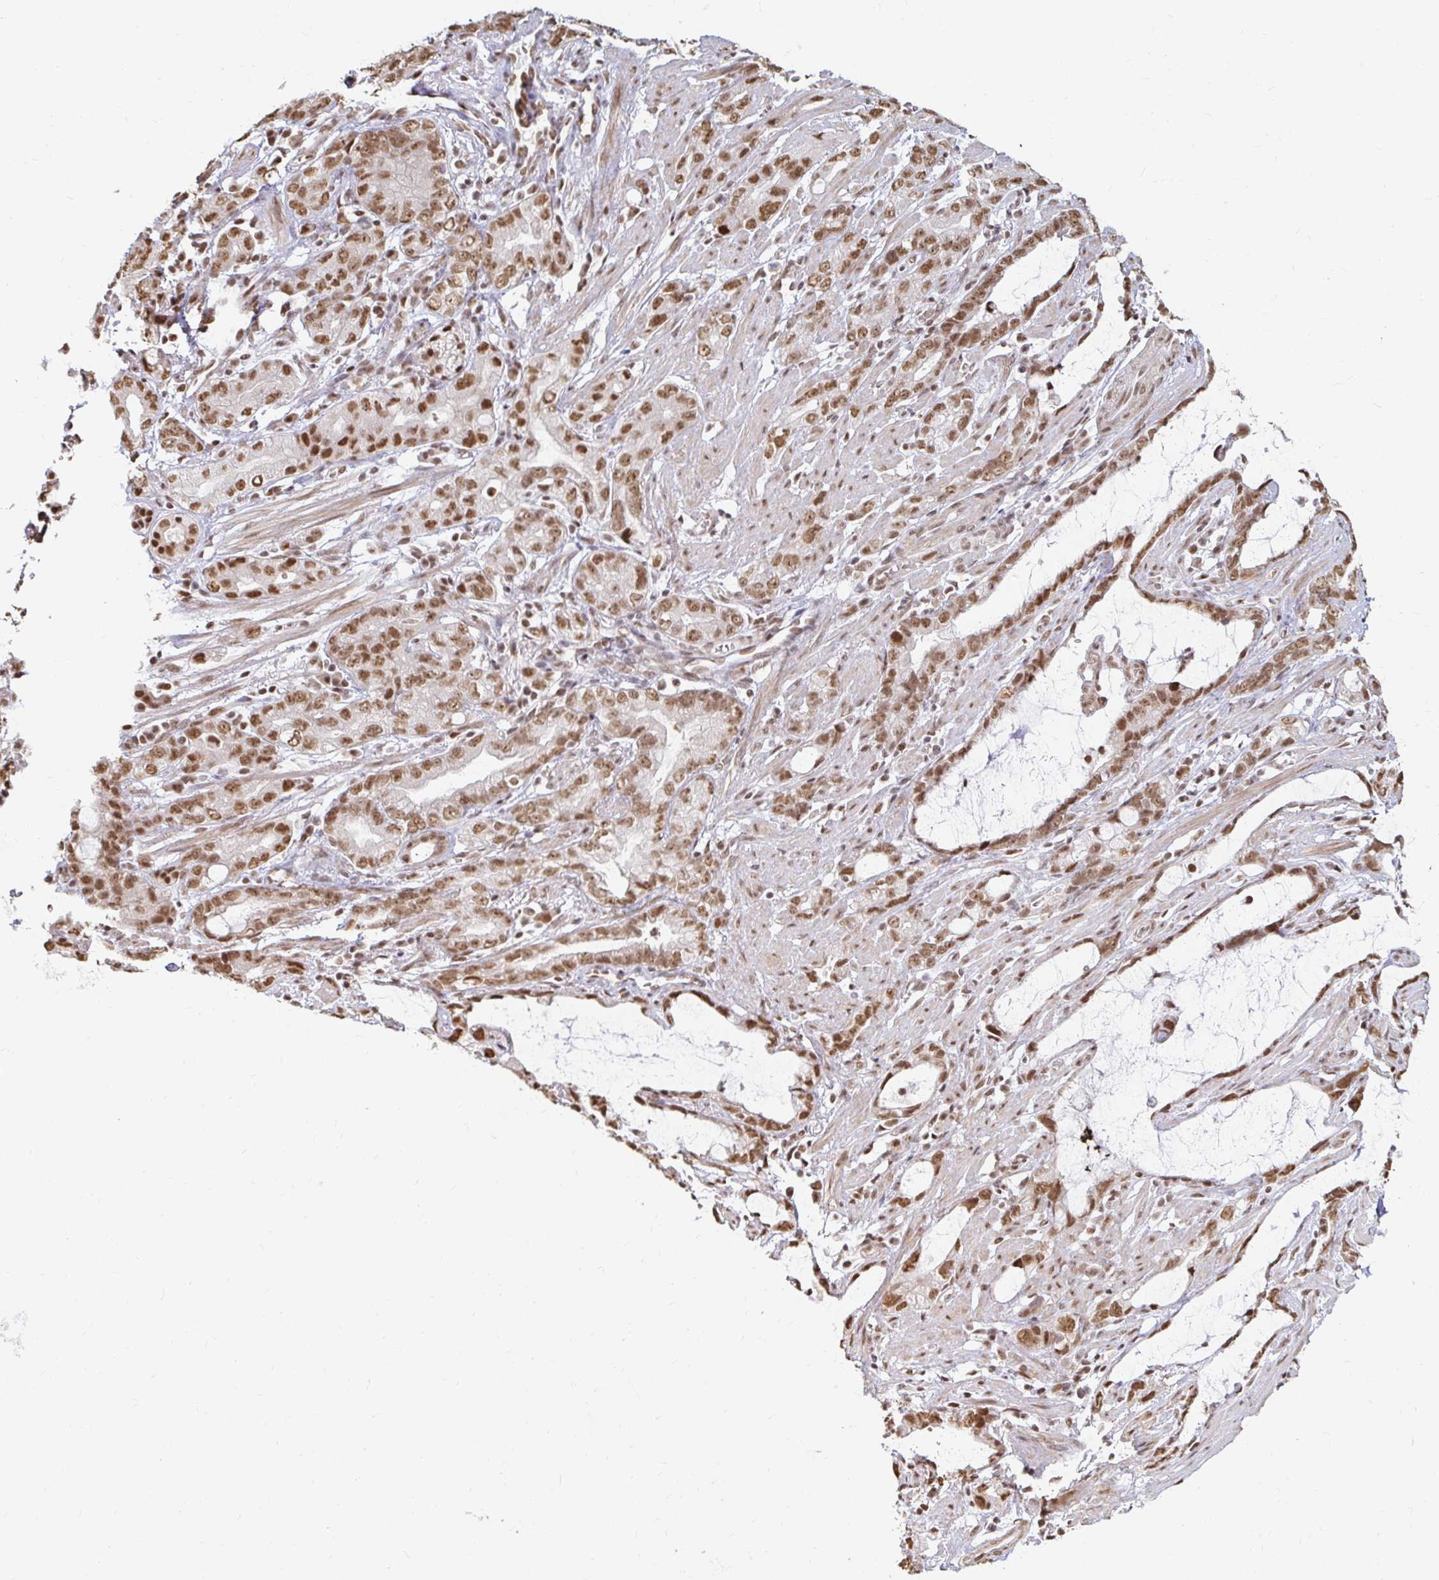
{"staining": {"intensity": "moderate", "quantity": ">75%", "location": "nuclear"}, "tissue": "stomach cancer", "cell_type": "Tumor cells", "image_type": "cancer", "snomed": [{"axis": "morphology", "description": "Adenocarcinoma, NOS"}, {"axis": "topography", "description": "Stomach"}], "caption": "Protein staining by immunohistochemistry reveals moderate nuclear positivity in about >75% of tumor cells in stomach cancer (adenocarcinoma). The protein is stained brown, and the nuclei are stained in blue (DAB (3,3'-diaminobenzidine) IHC with brightfield microscopy, high magnification).", "gene": "HNRNPU", "patient": {"sex": "male", "age": 55}}